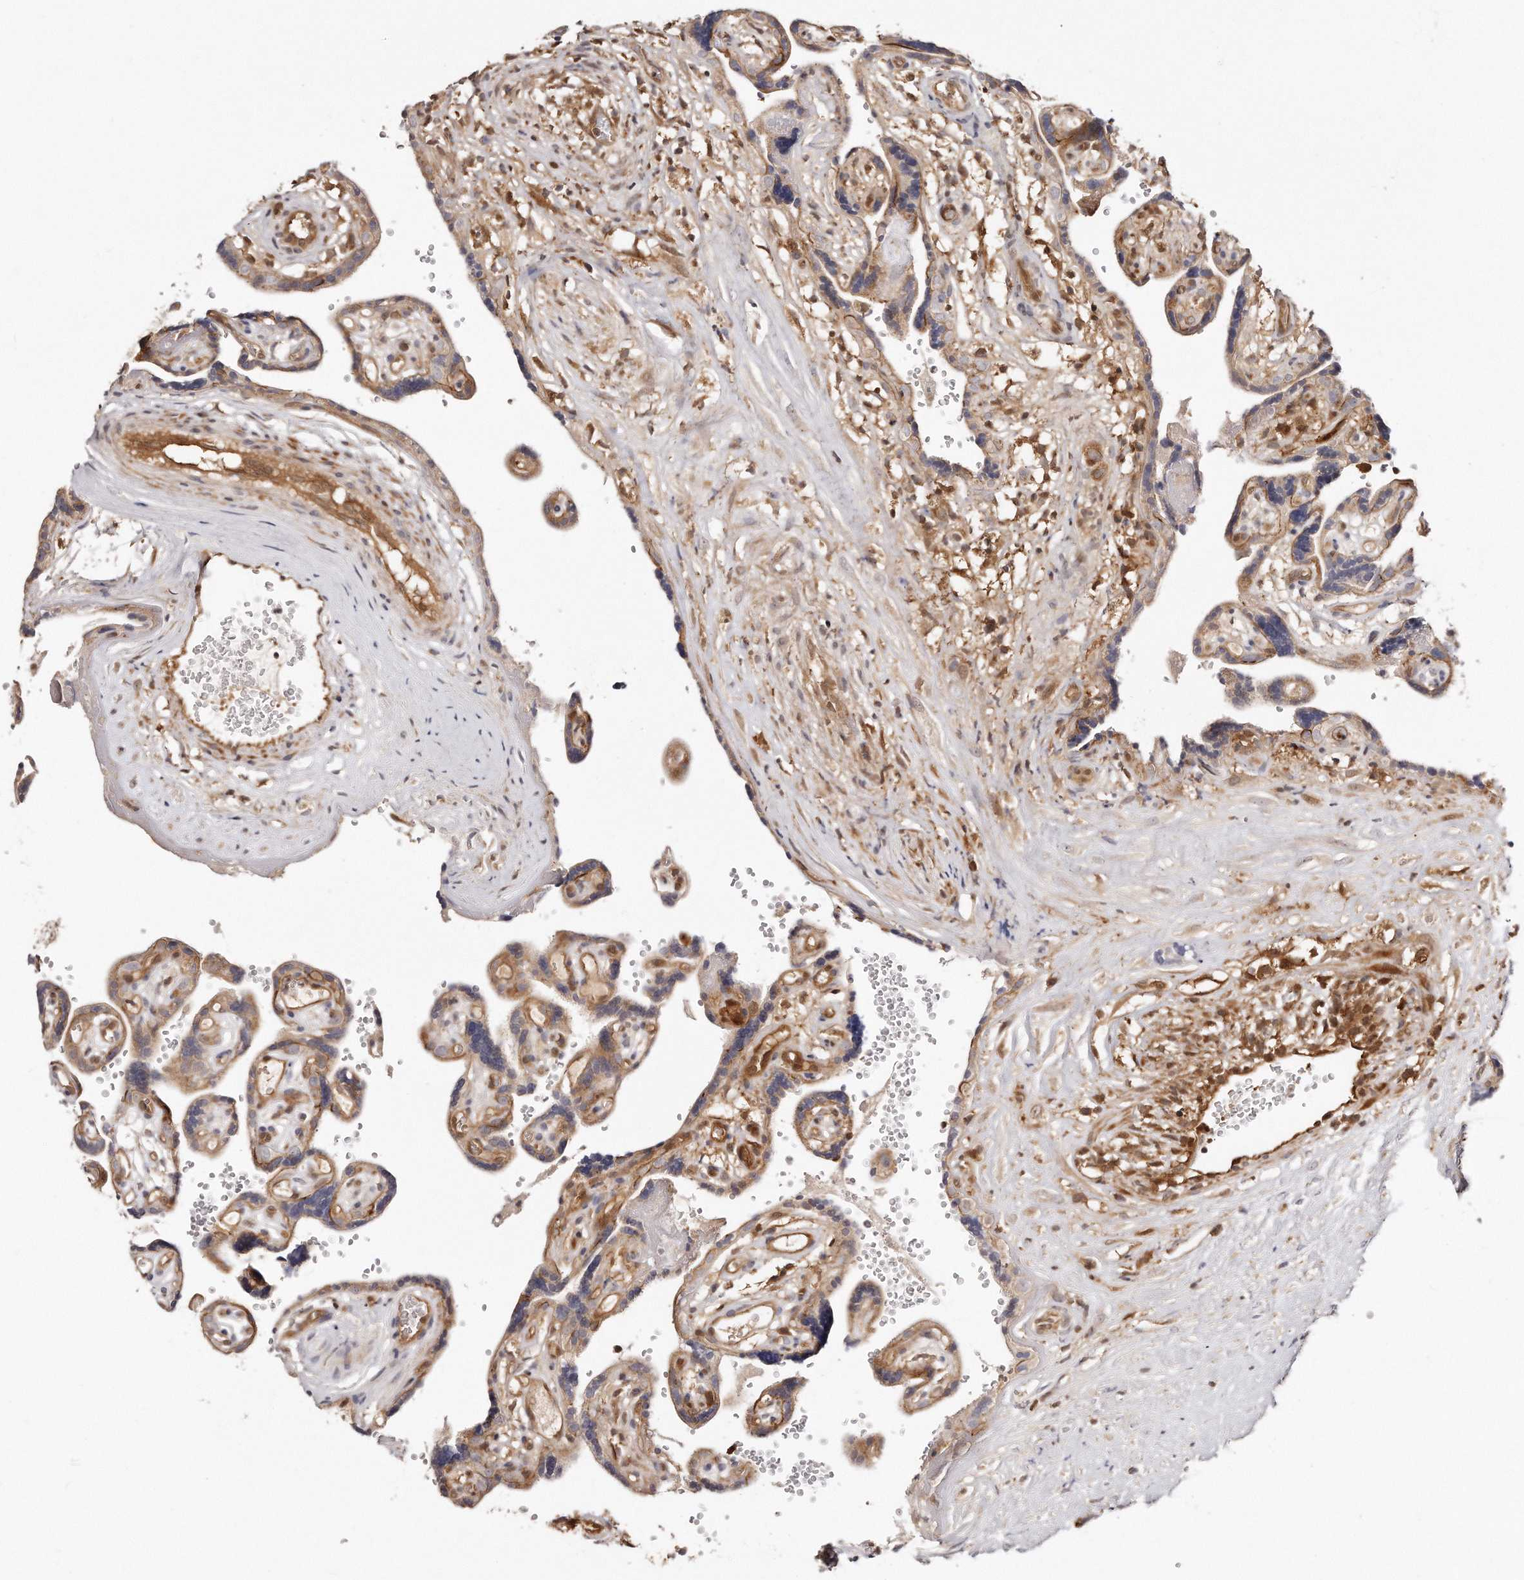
{"staining": {"intensity": "moderate", "quantity": ">75%", "location": "cytoplasmic/membranous"}, "tissue": "placenta", "cell_type": "Decidual cells", "image_type": "normal", "snomed": [{"axis": "morphology", "description": "Normal tissue, NOS"}, {"axis": "topography", "description": "Placenta"}], "caption": "Immunohistochemistry (IHC) (DAB) staining of normal human placenta demonstrates moderate cytoplasmic/membranous protein expression in about >75% of decidual cells.", "gene": "GBP4", "patient": {"sex": "female", "age": 30}}